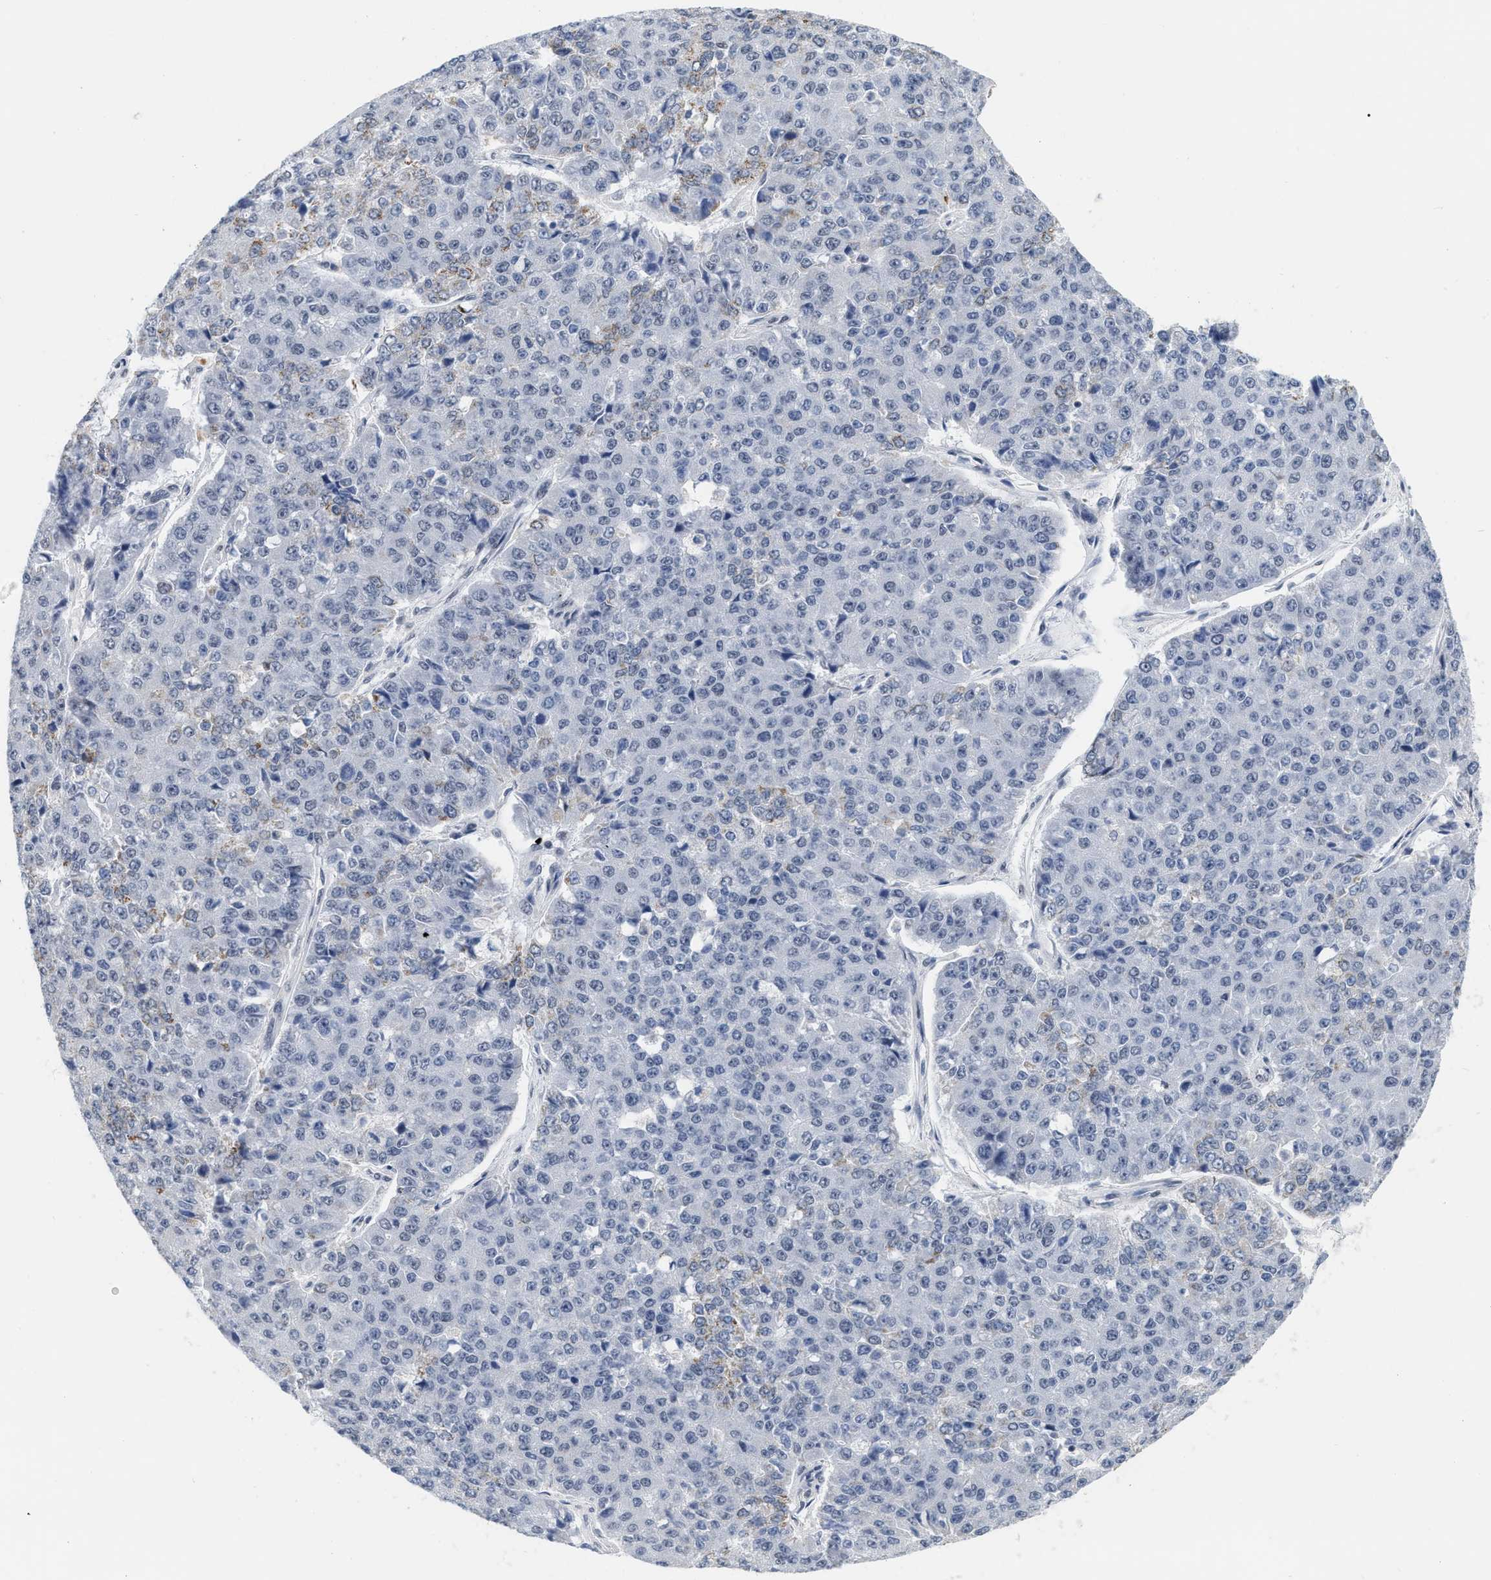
{"staining": {"intensity": "negative", "quantity": "none", "location": "none"}, "tissue": "pancreatic cancer", "cell_type": "Tumor cells", "image_type": "cancer", "snomed": [{"axis": "morphology", "description": "Adenocarcinoma, NOS"}, {"axis": "topography", "description": "Pancreas"}], "caption": "The histopathology image reveals no significant staining in tumor cells of pancreatic adenocarcinoma.", "gene": "XIRP1", "patient": {"sex": "male", "age": 50}}